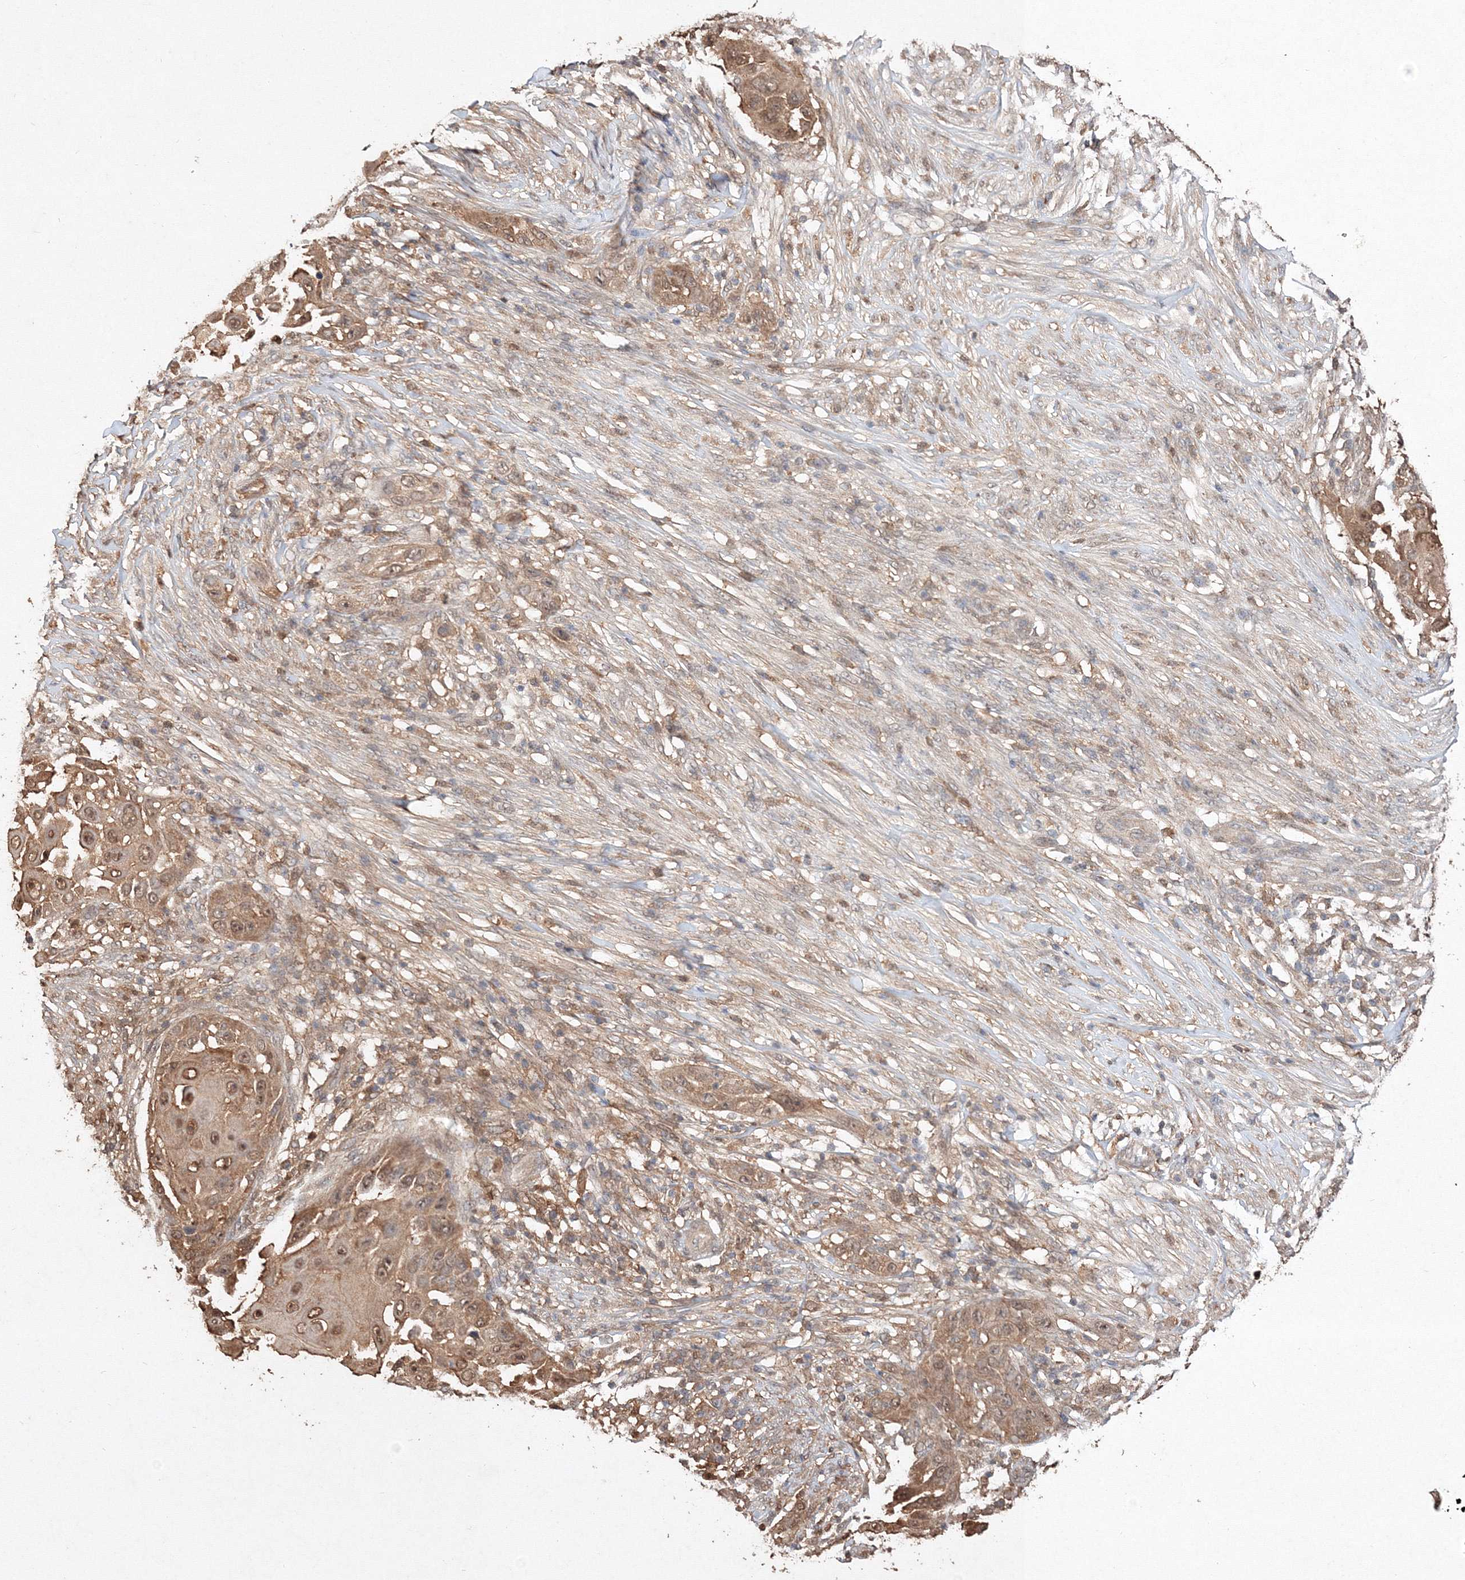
{"staining": {"intensity": "moderate", "quantity": ">75%", "location": "cytoplasmic/membranous,nuclear"}, "tissue": "skin cancer", "cell_type": "Tumor cells", "image_type": "cancer", "snomed": [{"axis": "morphology", "description": "Squamous cell carcinoma, NOS"}, {"axis": "topography", "description": "Skin"}], "caption": "A photomicrograph of skin squamous cell carcinoma stained for a protein reveals moderate cytoplasmic/membranous and nuclear brown staining in tumor cells.", "gene": "S100A11", "patient": {"sex": "female", "age": 44}}